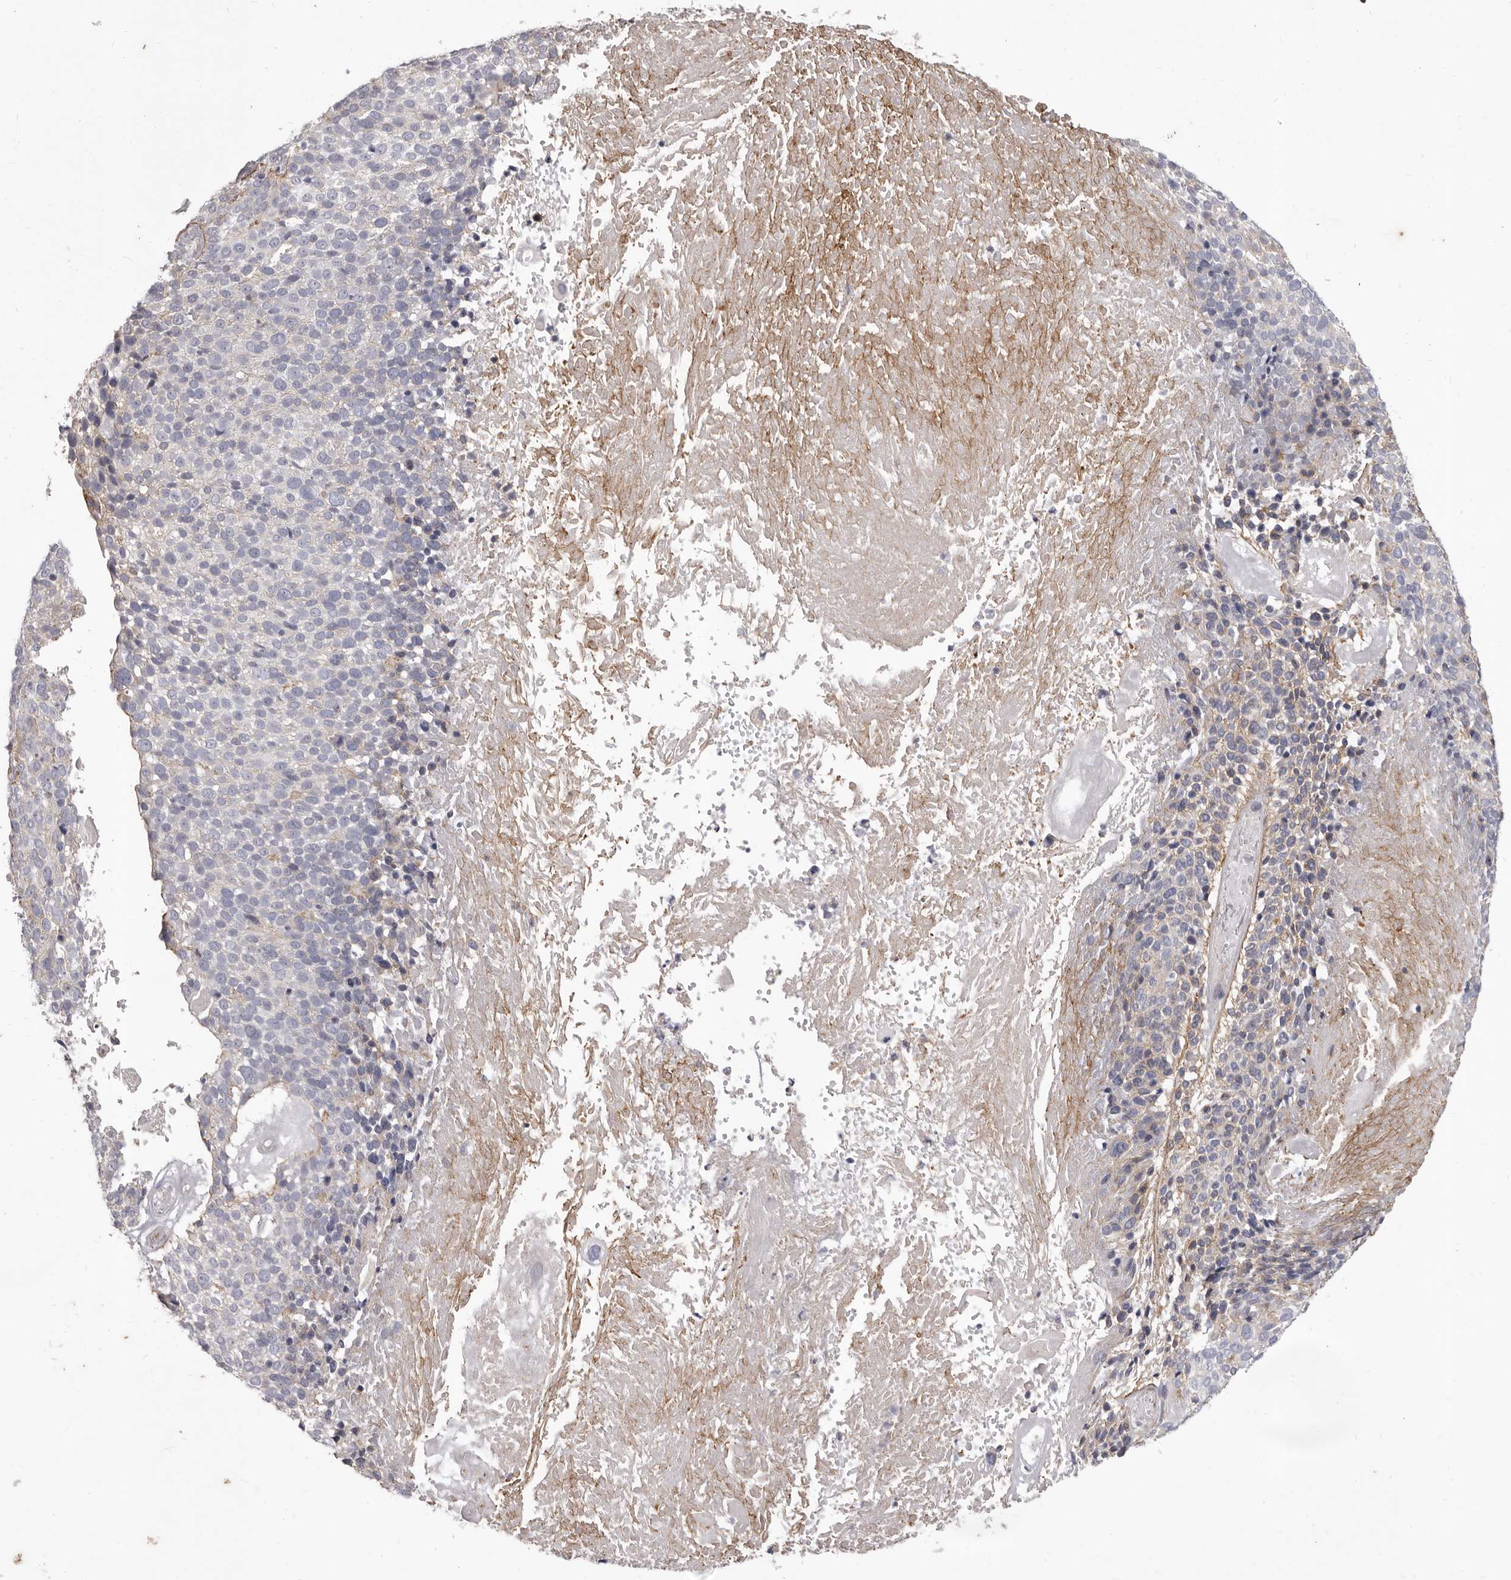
{"staining": {"intensity": "negative", "quantity": "none", "location": "none"}, "tissue": "cervical cancer", "cell_type": "Tumor cells", "image_type": "cancer", "snomed": [{"axis": "morphology", "description": "Squamous cell carcinoma, NOS"}, {"axis": "topography", "description": "Cervix"}], "caption": "The immunohistochemistry micrograph has no significant expression in tumor cells of cervical cancer tissue.", "gene": "P2RX6", "patient": {"sex": "female", "age": 74}}